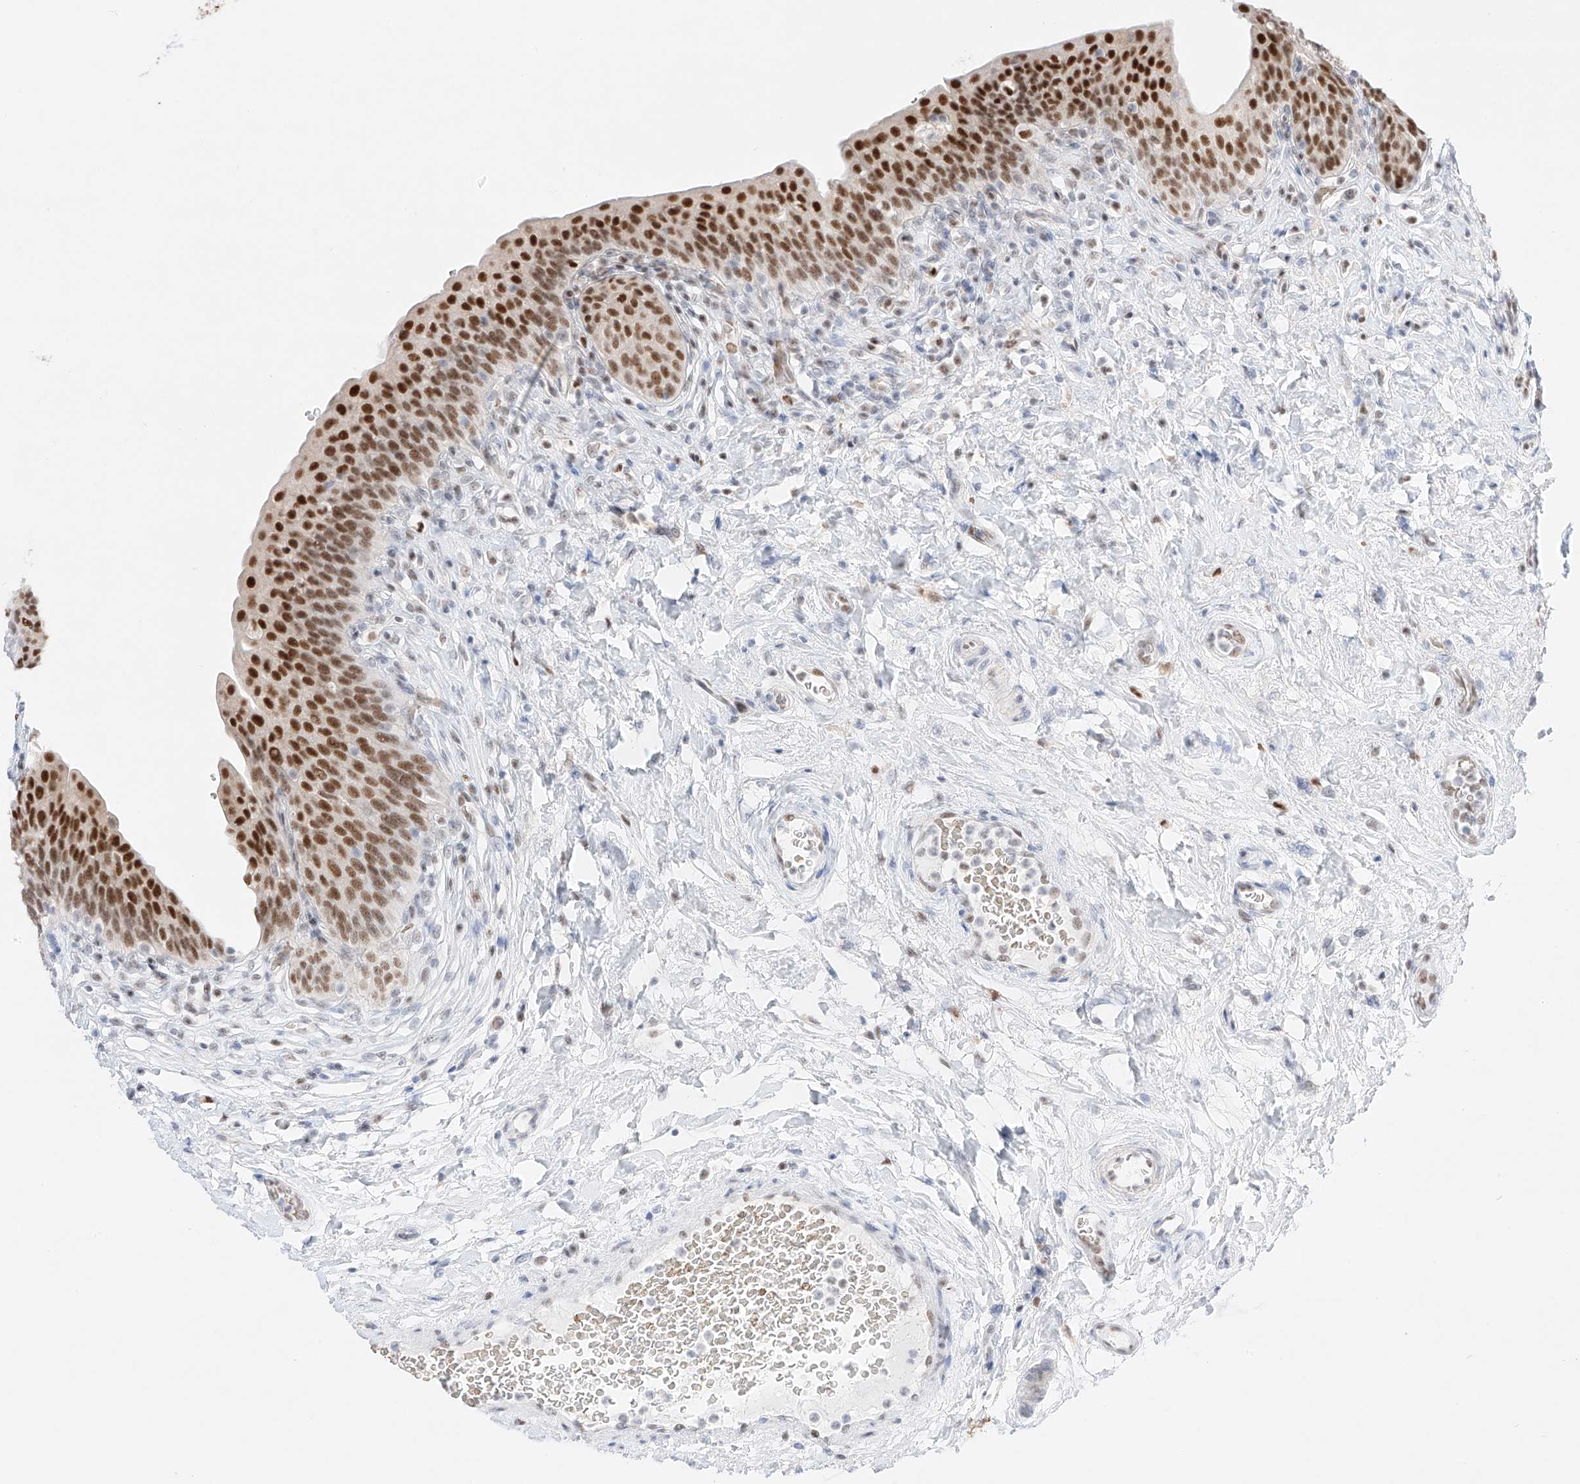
{"staining": {"intensity": "strong", "quantity": ">75%", "location": "nuclear"}, "tissue": "urinary bladder", "cell_type": "Urothelial cells", "image_type": "normal", "snomed": [{"axis": "morphology", "description": "Normal tissue, NOS"}, {"axis": "topography", "description": "Urinary bladder"}], "caption": "This image demonstrates IHC staining of unremarkable human urinary bladder, with high strong nuclear expression in about >75% of urothelial cells.", "gene": "APIP", "patient": {"sex": "male", "age": 83}}